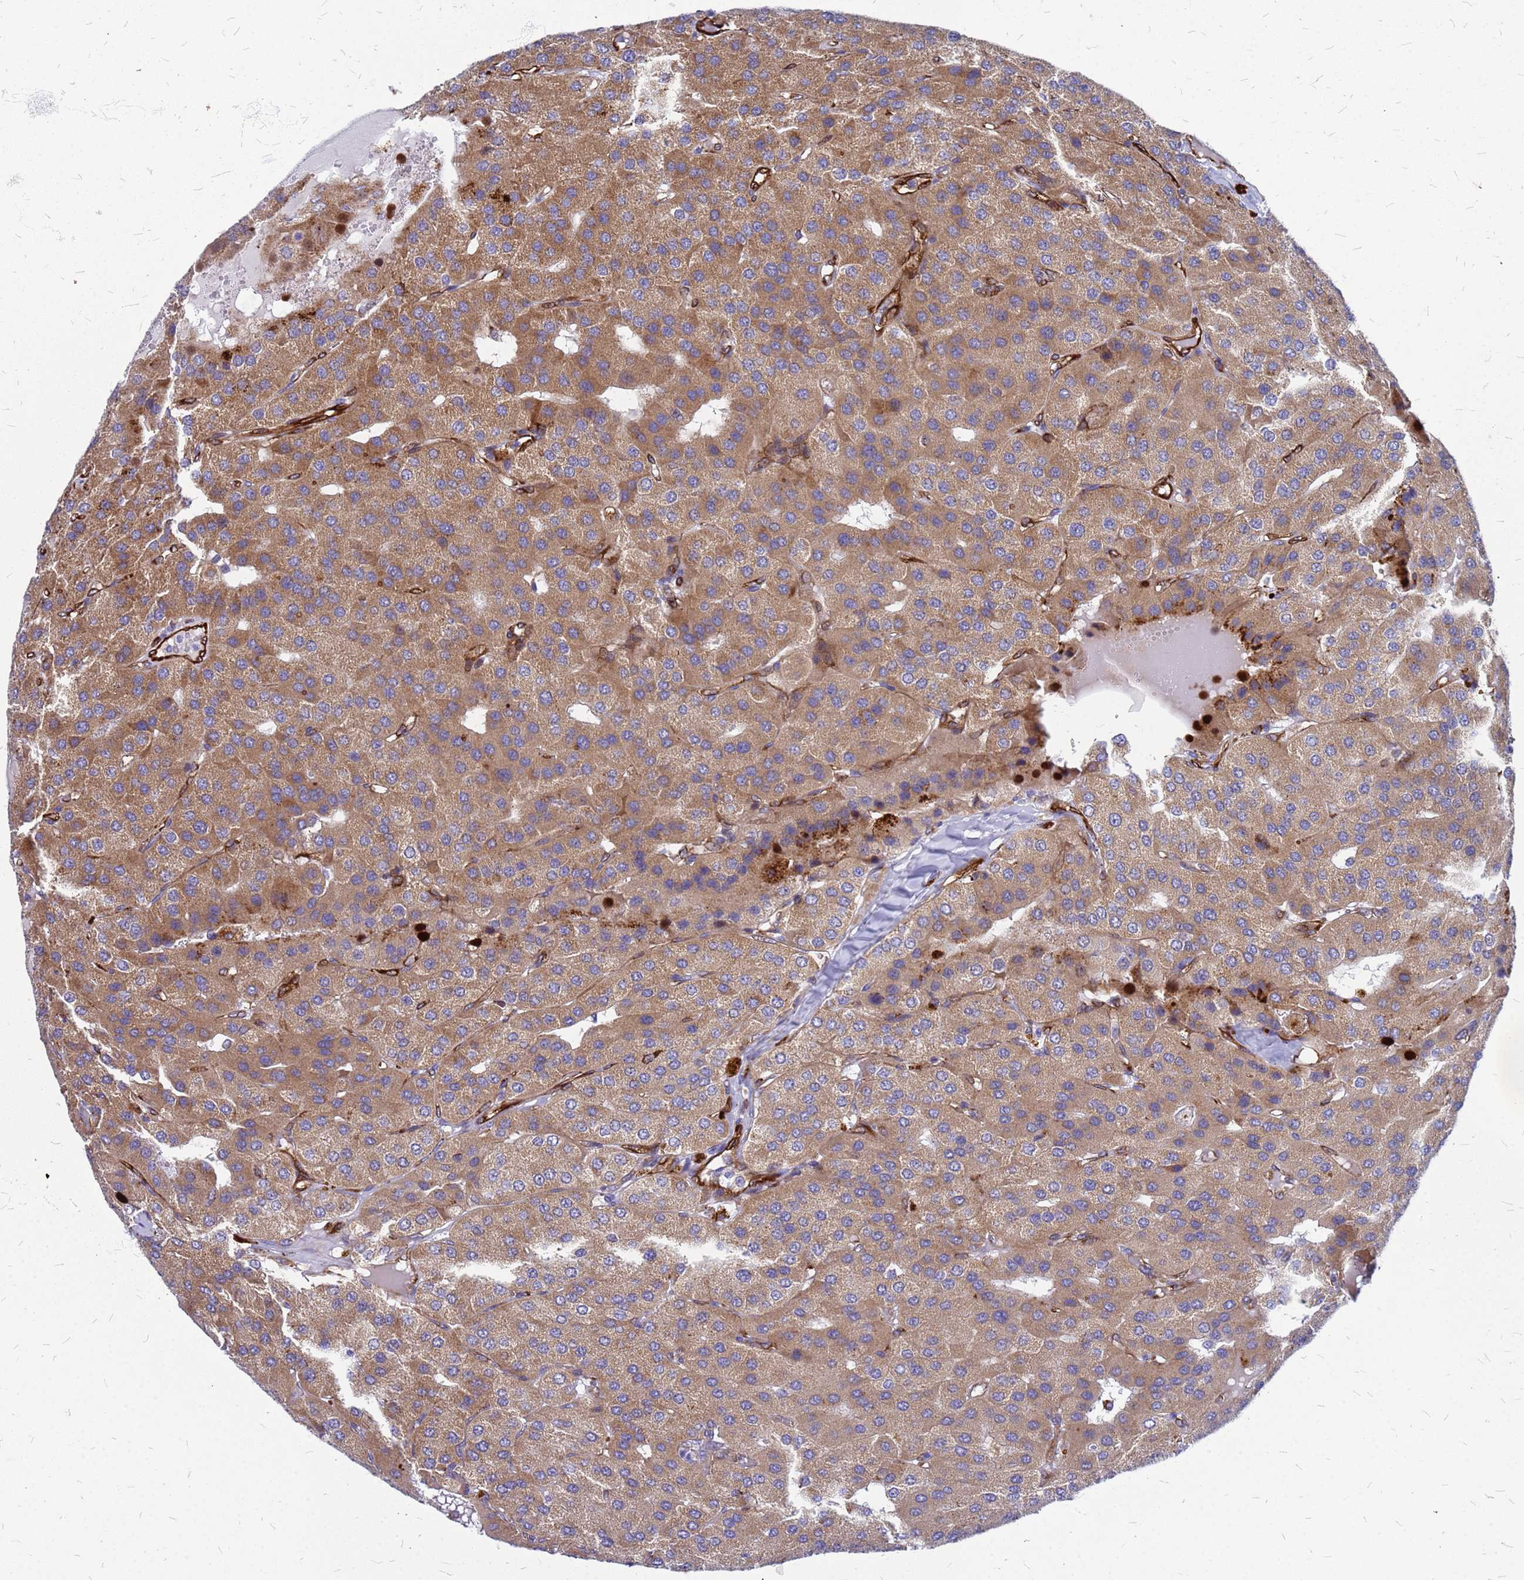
{"staining": {"intensity": "moderate", "quantity": ">75%", "location": "cytoplasmic/membranous"}, "tissue": "parathyroid gland", "cell_type": "Glandular cells", "image_type": "normal", "snomed": [{"axis": "morphology", "description": "Normal tissue, NOS"}, {"axis": "morphology", "description": "Adenoma, NOS"}, {"axis": "topography", "description": "Parathyroid gland"}], "caption": "Protein positivity by IHC shows moderate cytoplasmic/membranous positivity in approximately >75% of glandular cells in benign parathyroid gland. (Brightfield microscopy of DAB IHC at high magnification).", "gene": "NOSTRIN", "patient": {"sex": "female", "age": 86}}